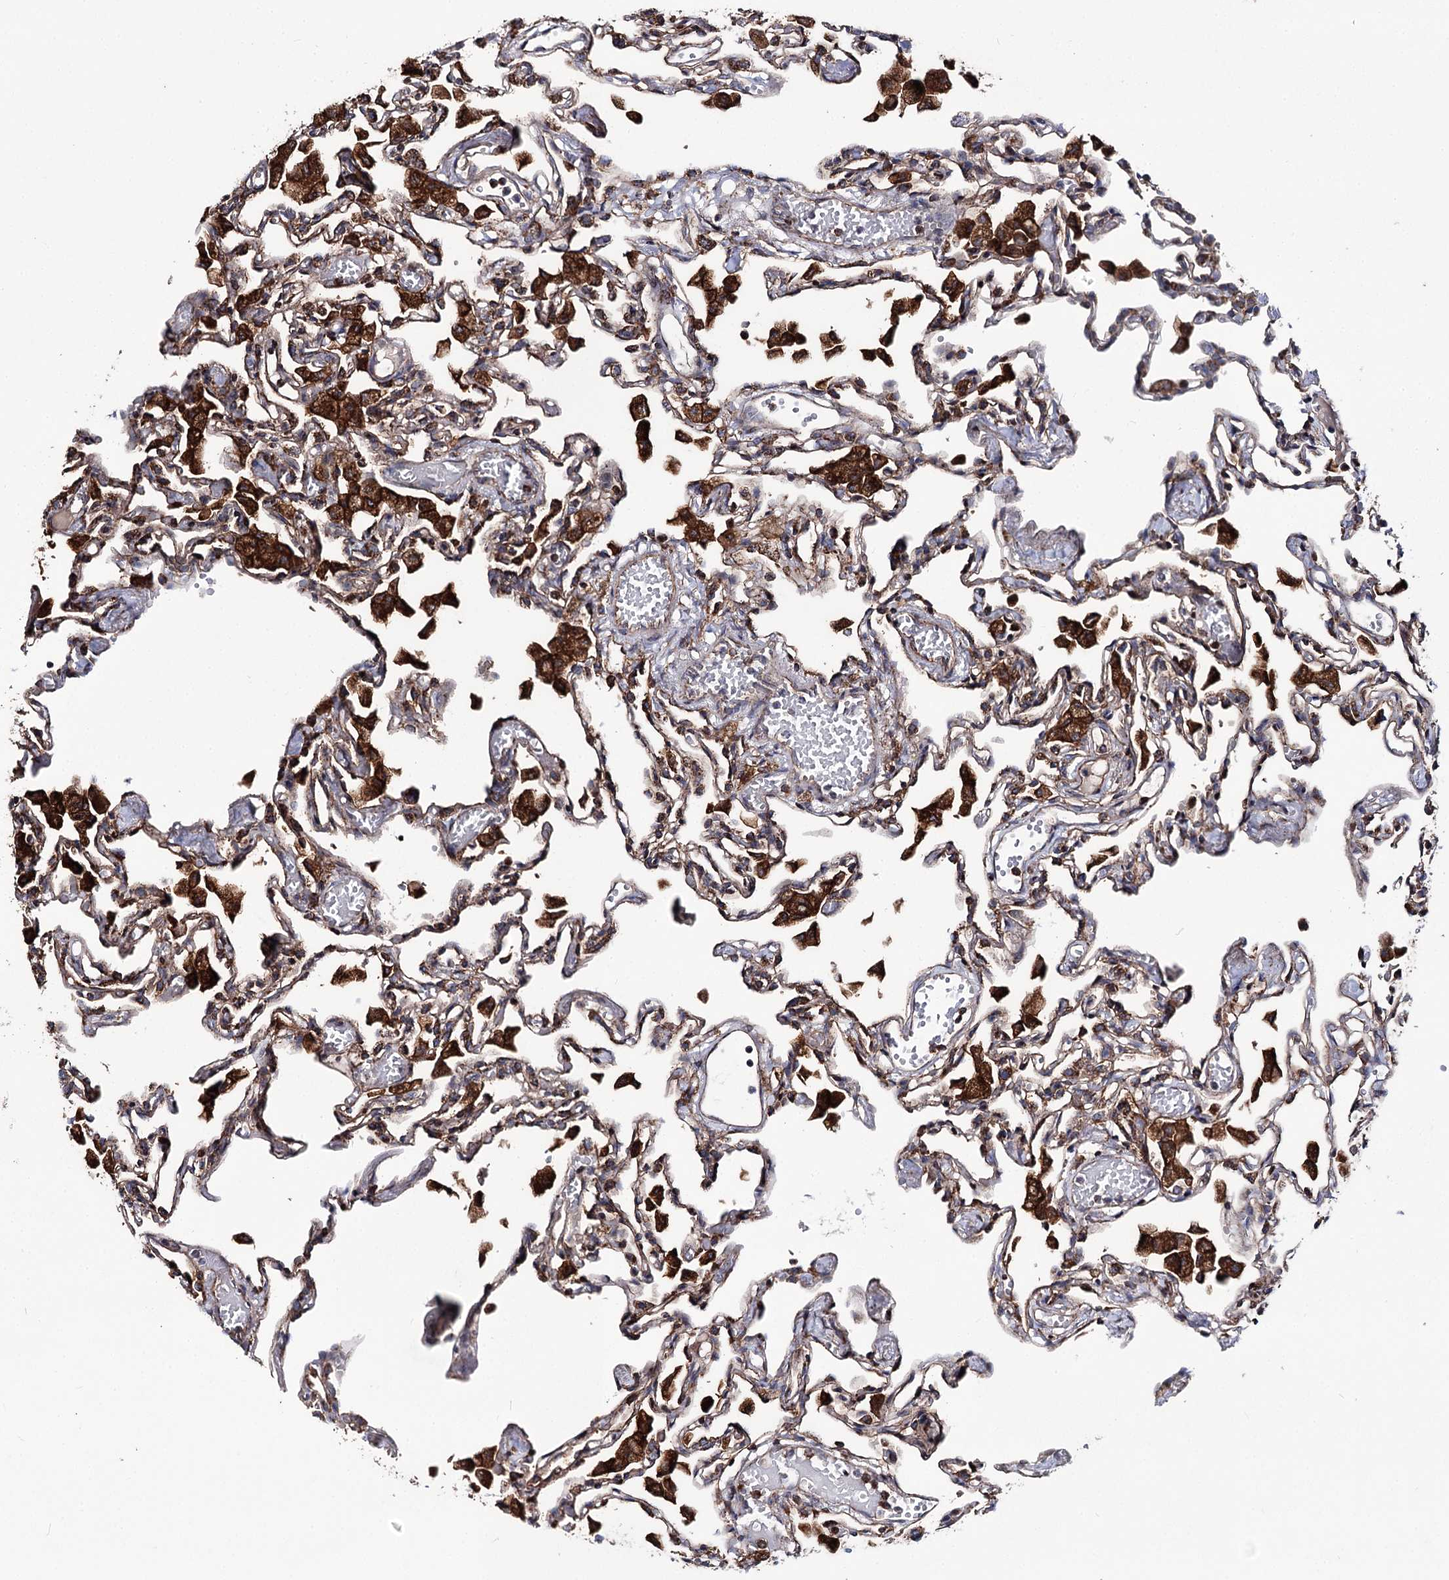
{"staining": {"intensity": "moderate", "quantity": "<25%", "location": "cytoplasmic/membranous,nuclear"}, "tissue": "lung", "cell_type": "Alveolar cells", "image_type": "normal", "snomed": [{"axis": "morphology", "description": "Normal tissue, NOS"}, {"axis": "topography", "description": "Bronchus"}, {"axis": "topography", "description": "Lung"}], "caption": "A high-resolution photomicrograph shows IHC staining of benign lung, which displays moderate cytoplasmic/membranous,nuclear positivity in about <25% of alveolar cells. Nuclei are stained in blue.", "gene": "MSANTD2", "patient": {"sex": "female", "age": 49}}